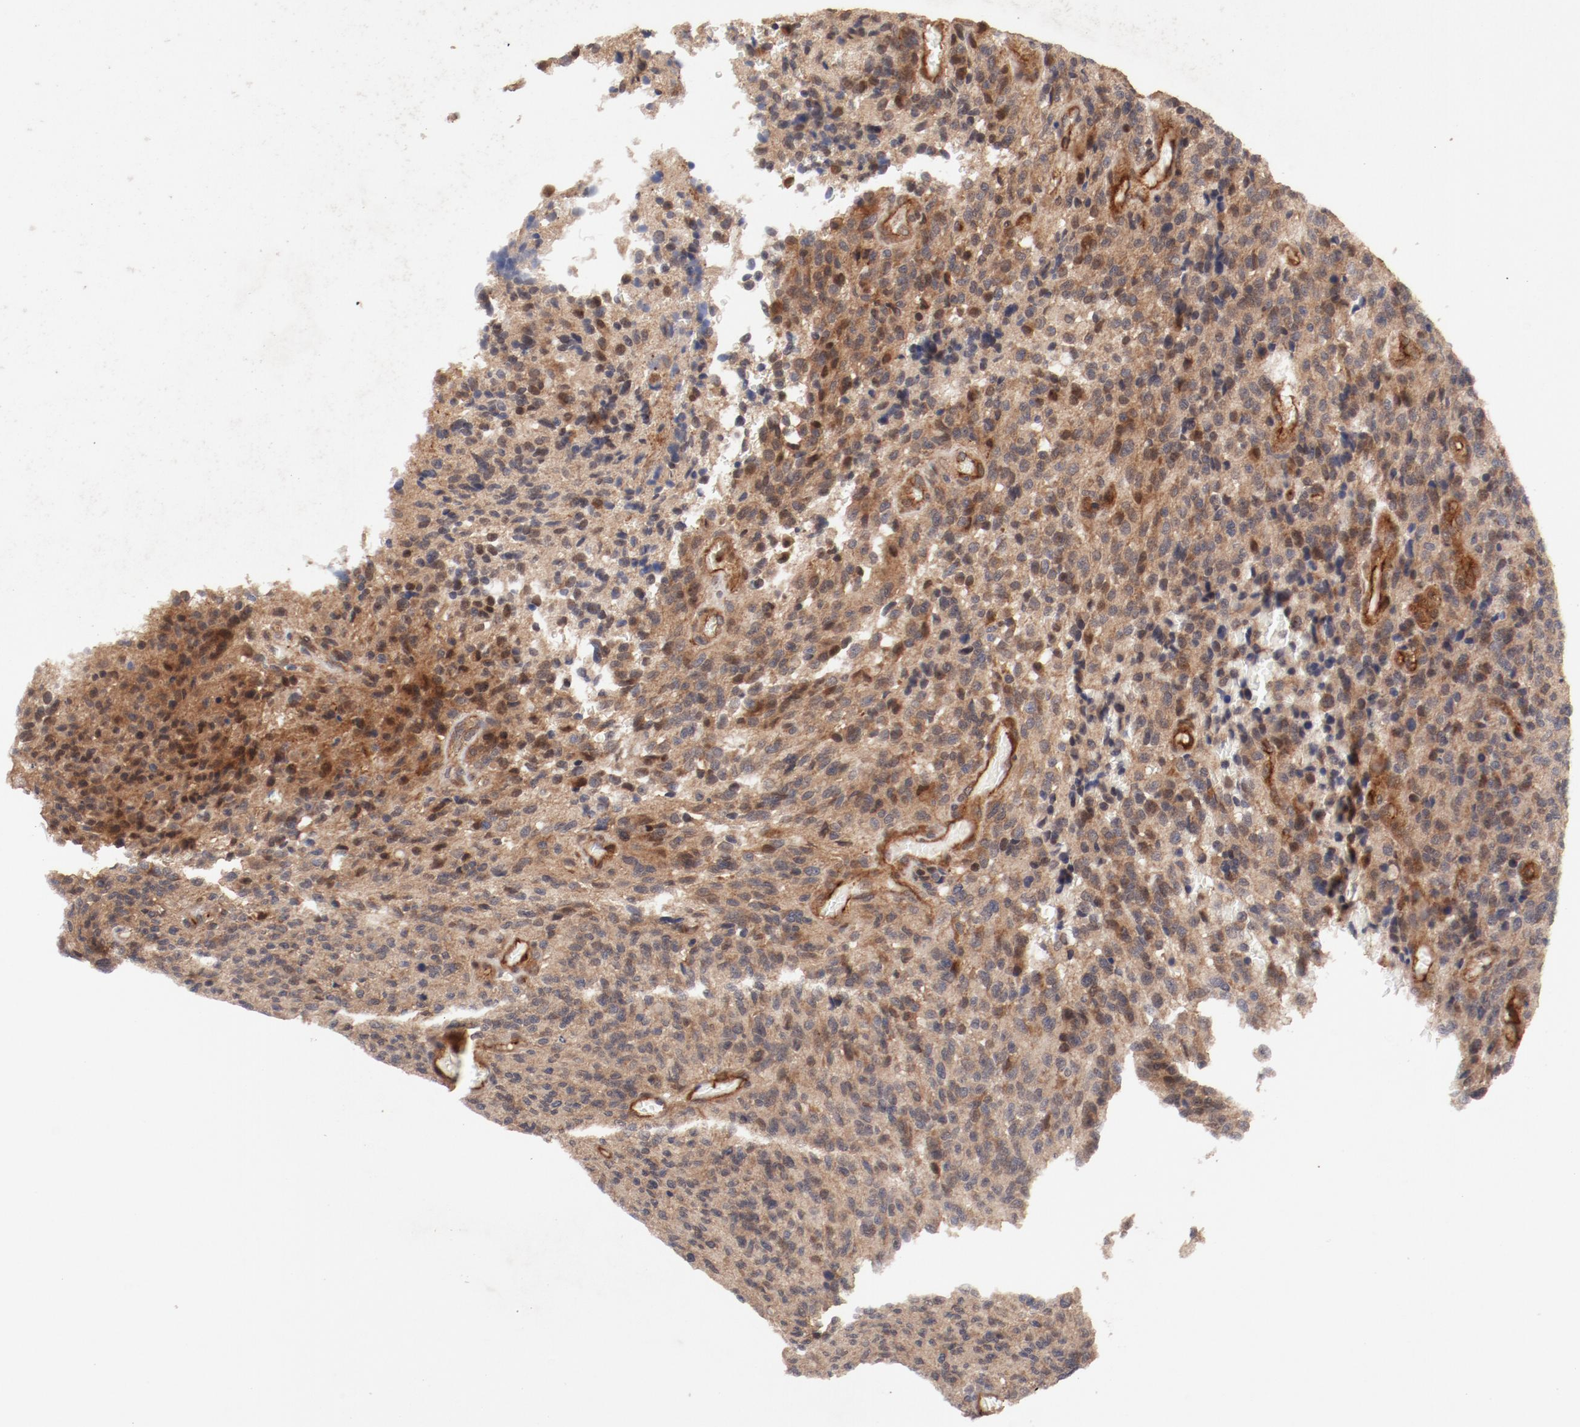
{"staining": {"intensity": "moderate", "quantity": ">75%", "location": "cytoplasmic/membranous"}, "tissue": "glioma", "cell_type": "Tumor cells", "image_type": "cancer", "snomed": [{"axis": "morphology", "description": "Normal tissue, NOS"}, {"axis": "morphology", "description": "Glioma, malignant, High grade"}, {"axis": "topography", "description": "Cerebral cortex"}], "caption": "This is an image of IHC staining of high-grade glioma (malignant), which shows moderate expression in the cytoplasmic/membranous of tumor cells.", "gene": "GUF1", "patient": {"sex": "male", "age": 56}}